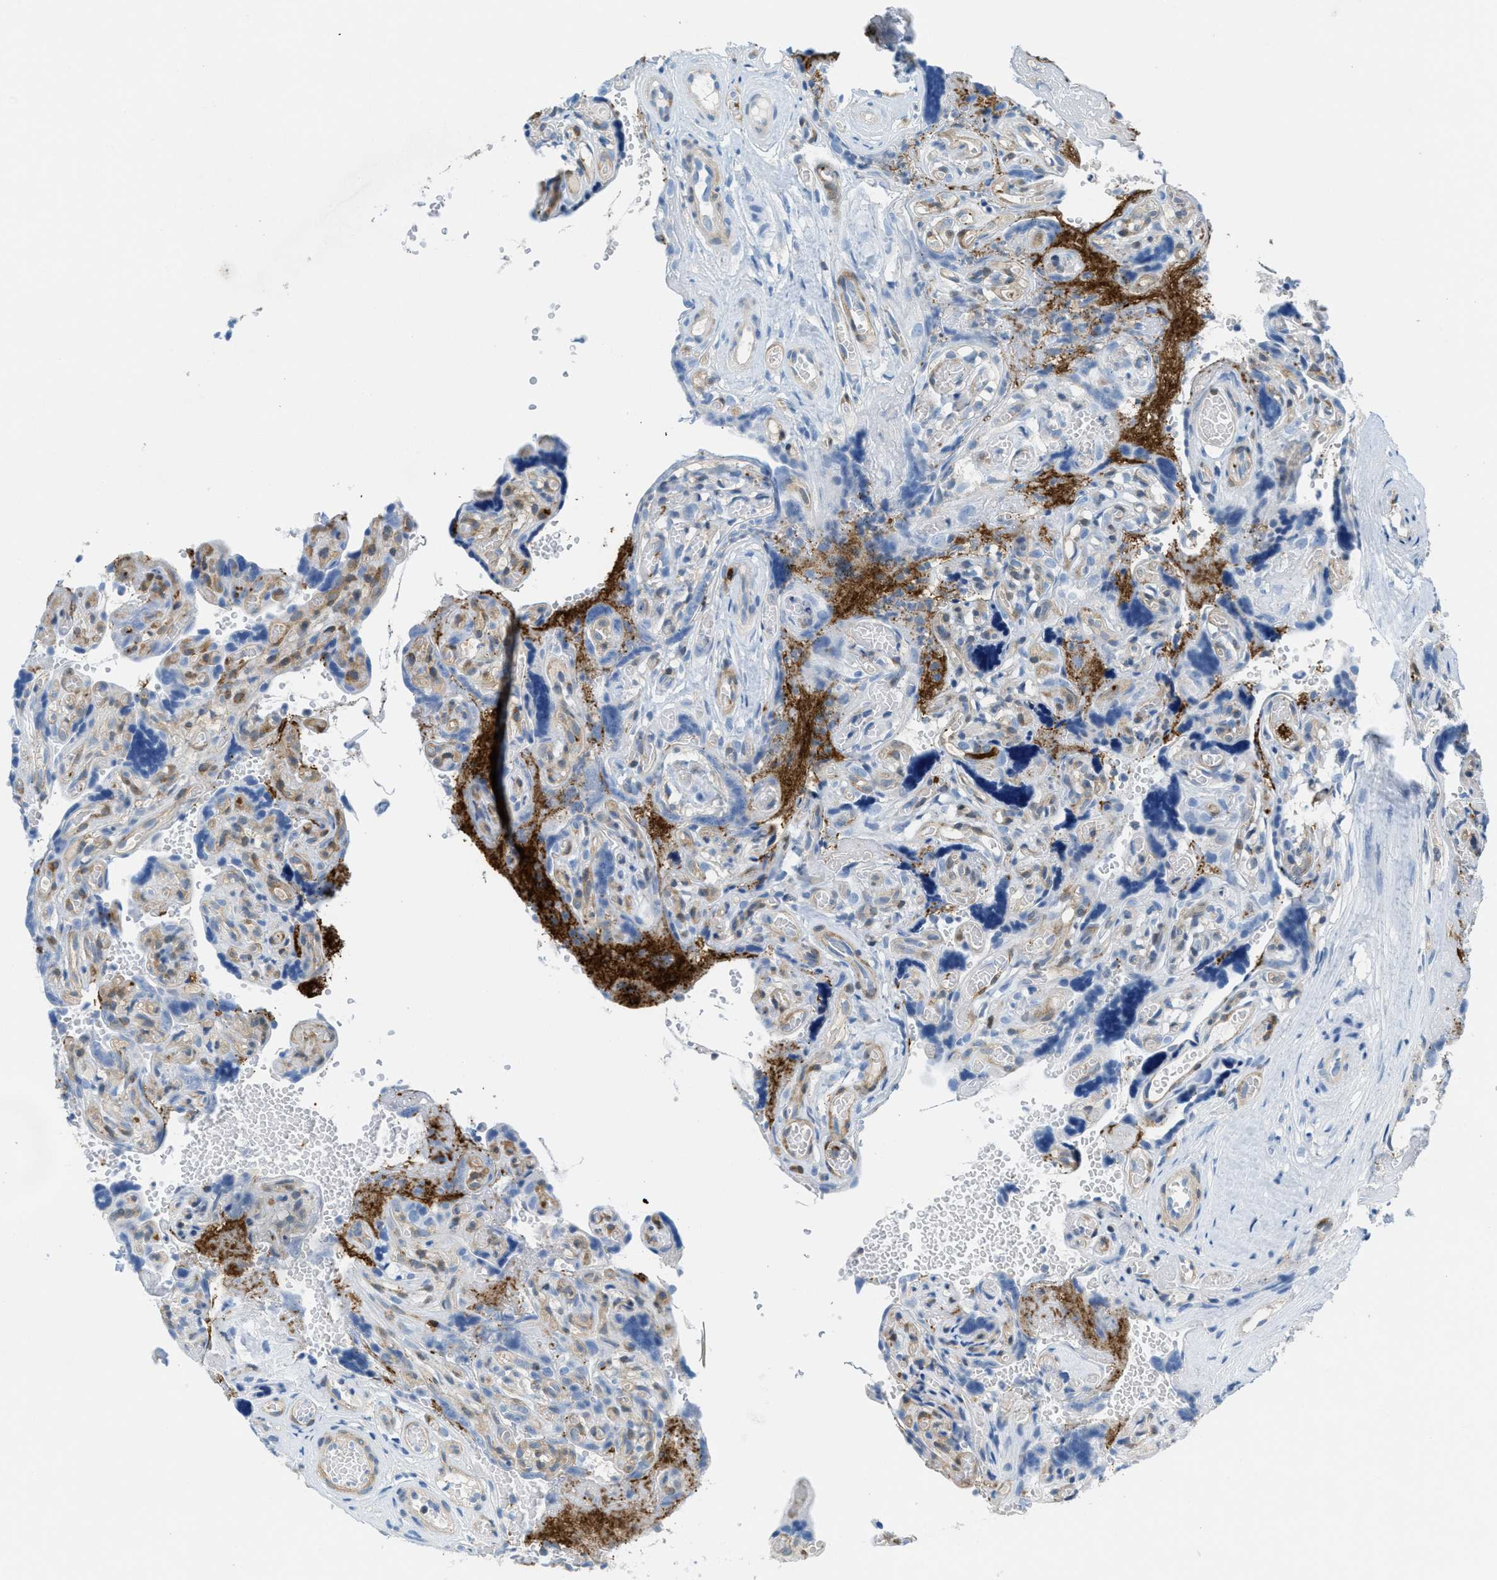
{"staining": {"intensity": "weak", "quantity": "<25%", "location": "cytoplasmic/membranous"}, "tissue": "placenta", "cell_type": "Trophoblastic cells", "image_type": "normal", "snomed": [{"axis": "morphology", "description": "Normal tissue, NOS"}, {"axis": "topography", "description": "Placenta"}], "caption": "Immunohistochemistry photomicrograph of benign placenta: human placenta stained with DAB (3,3'-diaminobenzidine) exhibits no significant protein staining in trophoblastic cells. (DAB immunohistochemistry (IHC) with hematoxylin counter stain).", "gene": "MAPRE2", "patient": {"sex": "female", "age": 30}}